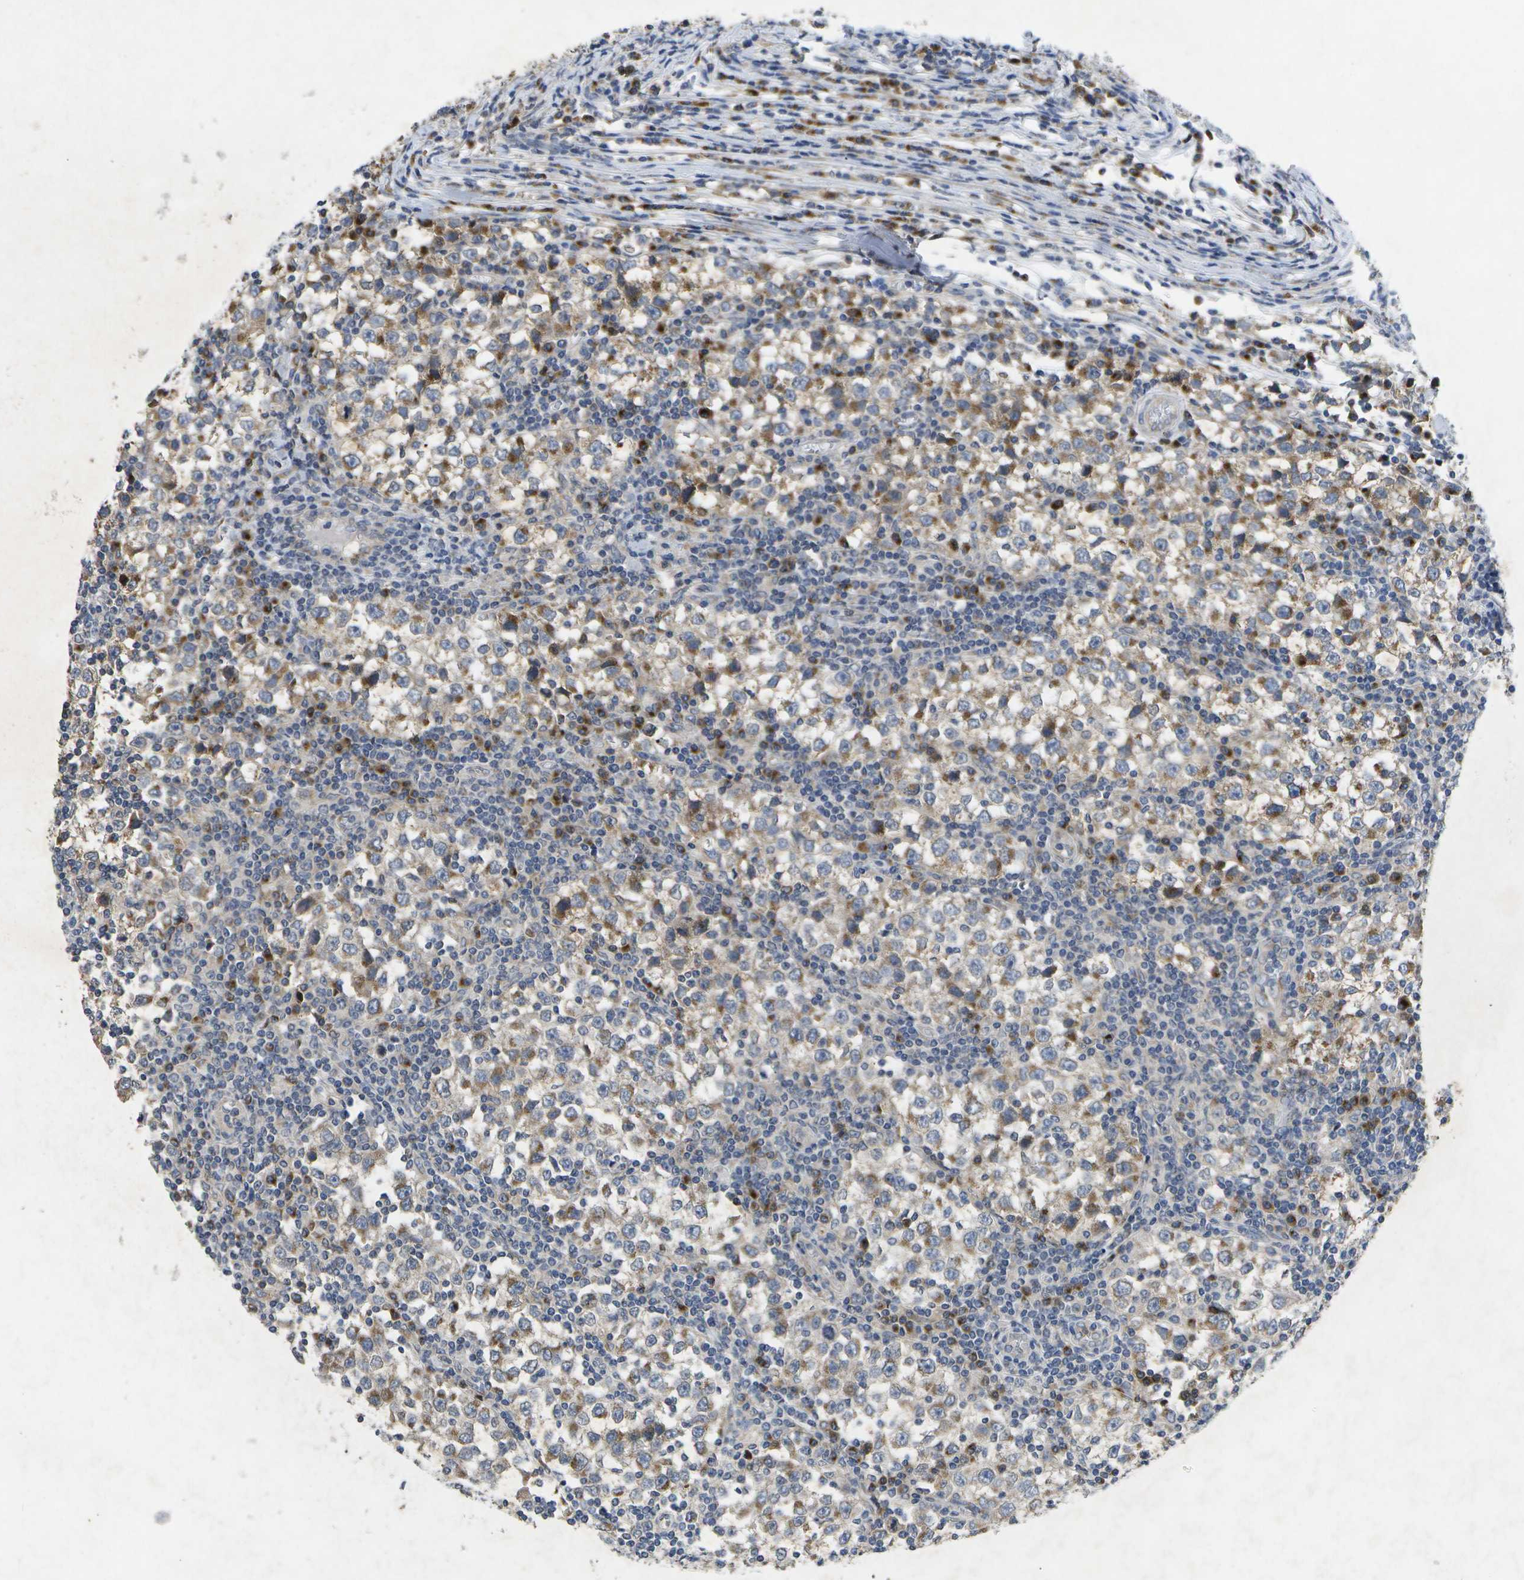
{"staining": {"intensity": "weak", "quantity": ">75%", "location": "cytoplasmic/membranous"}, "tissue": "testis cancer", "cell_type": "Tumor cells", "image_type": "cancer", "snomed": [{"axis": "morphology", "description": "Seminoma, NOS"}, {"axis": "topography", "description": "Testis"}], "caption": "Immunohistochemistry (DAB (3,3'-diaminobenzidine)) staining of testis seminoma exhibits weak cytoplasmic/membranous protein expression in approximately >75% of tumor cells.", "gene": "KDELR1", "patient": {"sex": "male", "age": 65}}